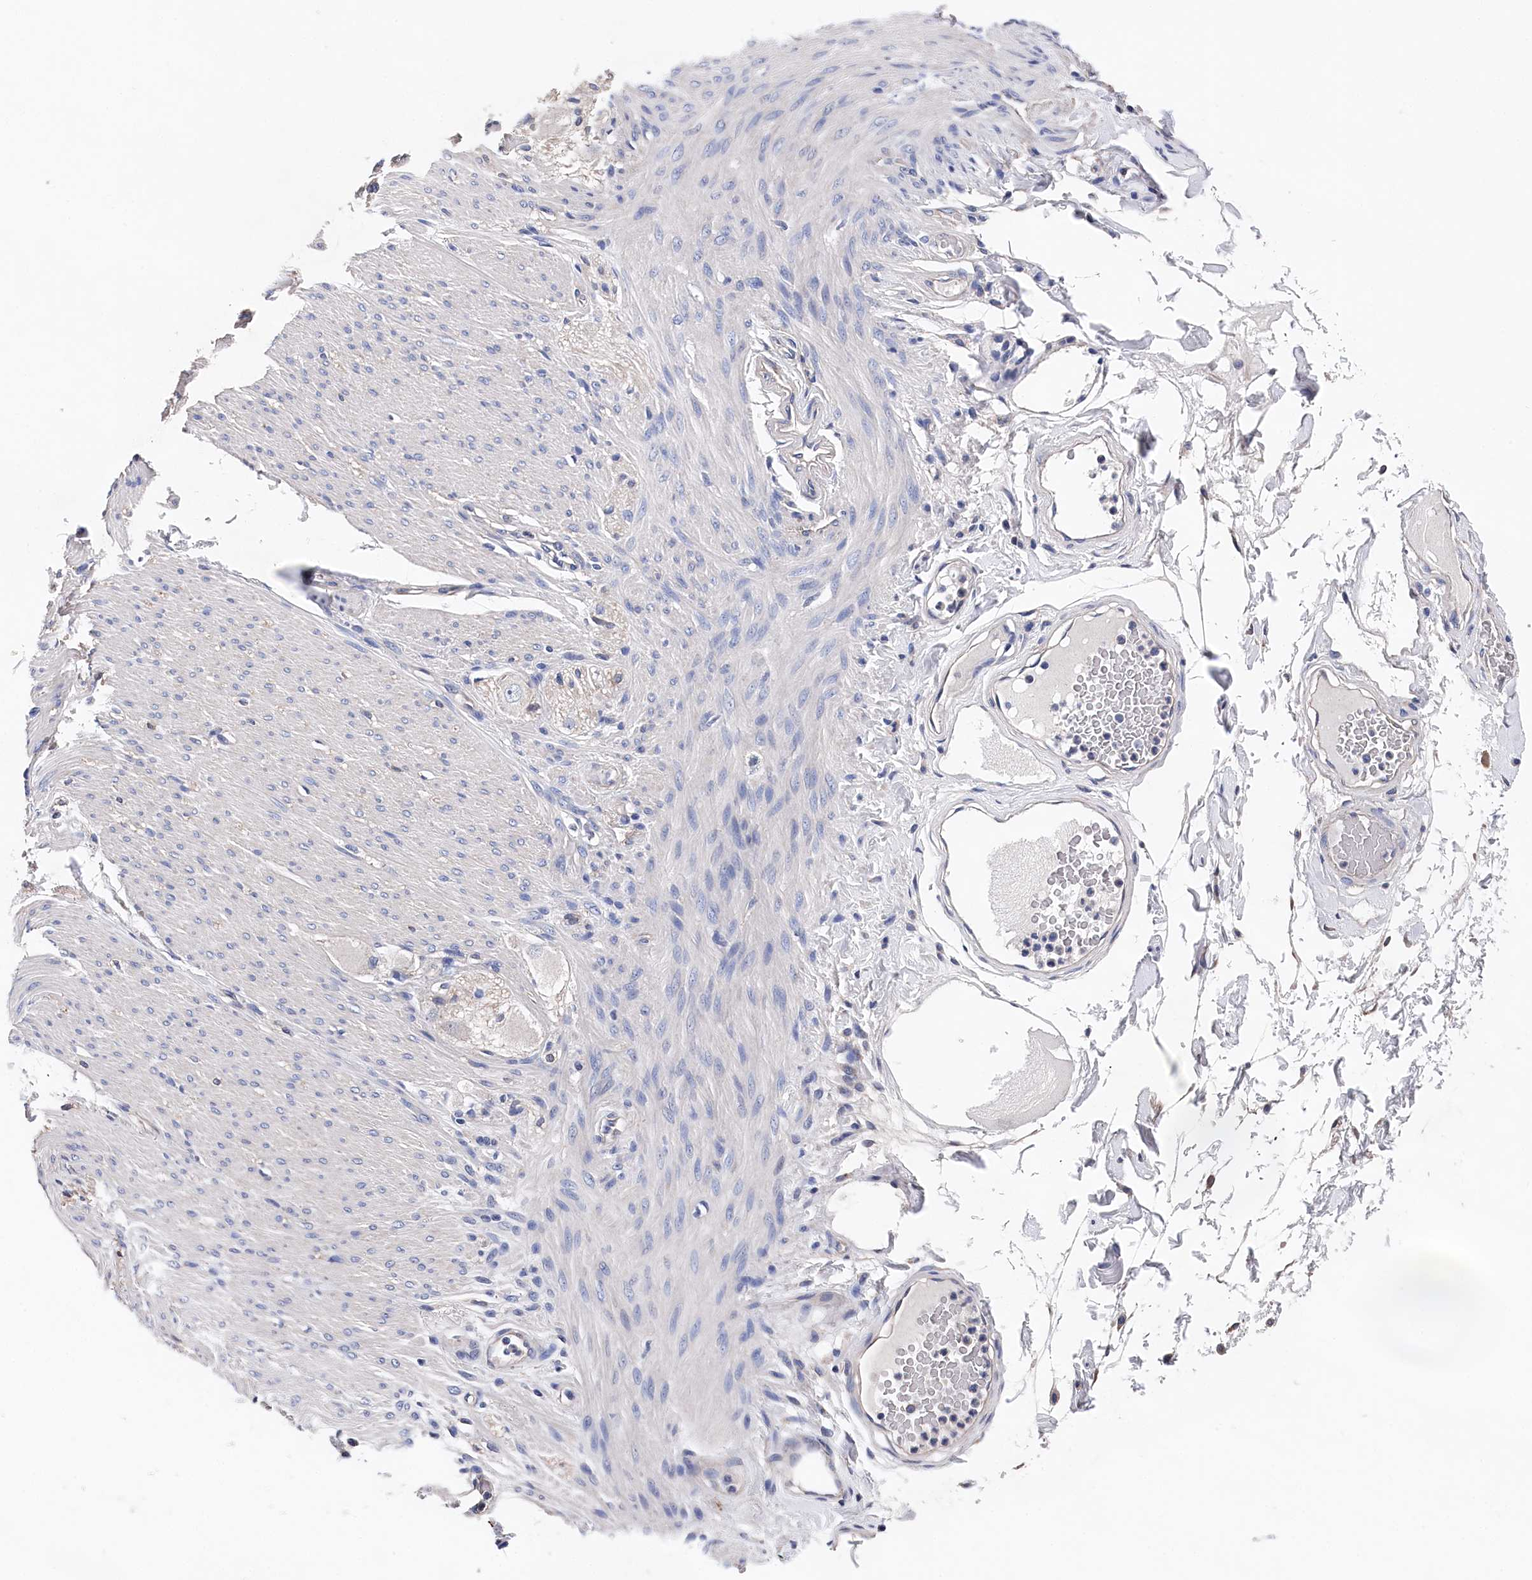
{"staining": {"intensity": "negative", "quantity": "none", "location": "none"}, "tissue": "adipose tissue", "cell_type": "Adipocytes", "image_type": "normal", "snomed": [{"axis": "morphology", "description": "Normal tissue, NOS"}, {"axis": "topography", "description": "Colon"}, {"axis": "topography", "description": "Peripheral nerve tissue"}], "caption": "Photomicrograph shows no protein expression in adipocytes of normal adipose tissue. (Brightfield microscopy of DAB immunohistochemistry at high magnification).", "gene": "BHMT", "patient": {"sex": "female", "age": 61}}